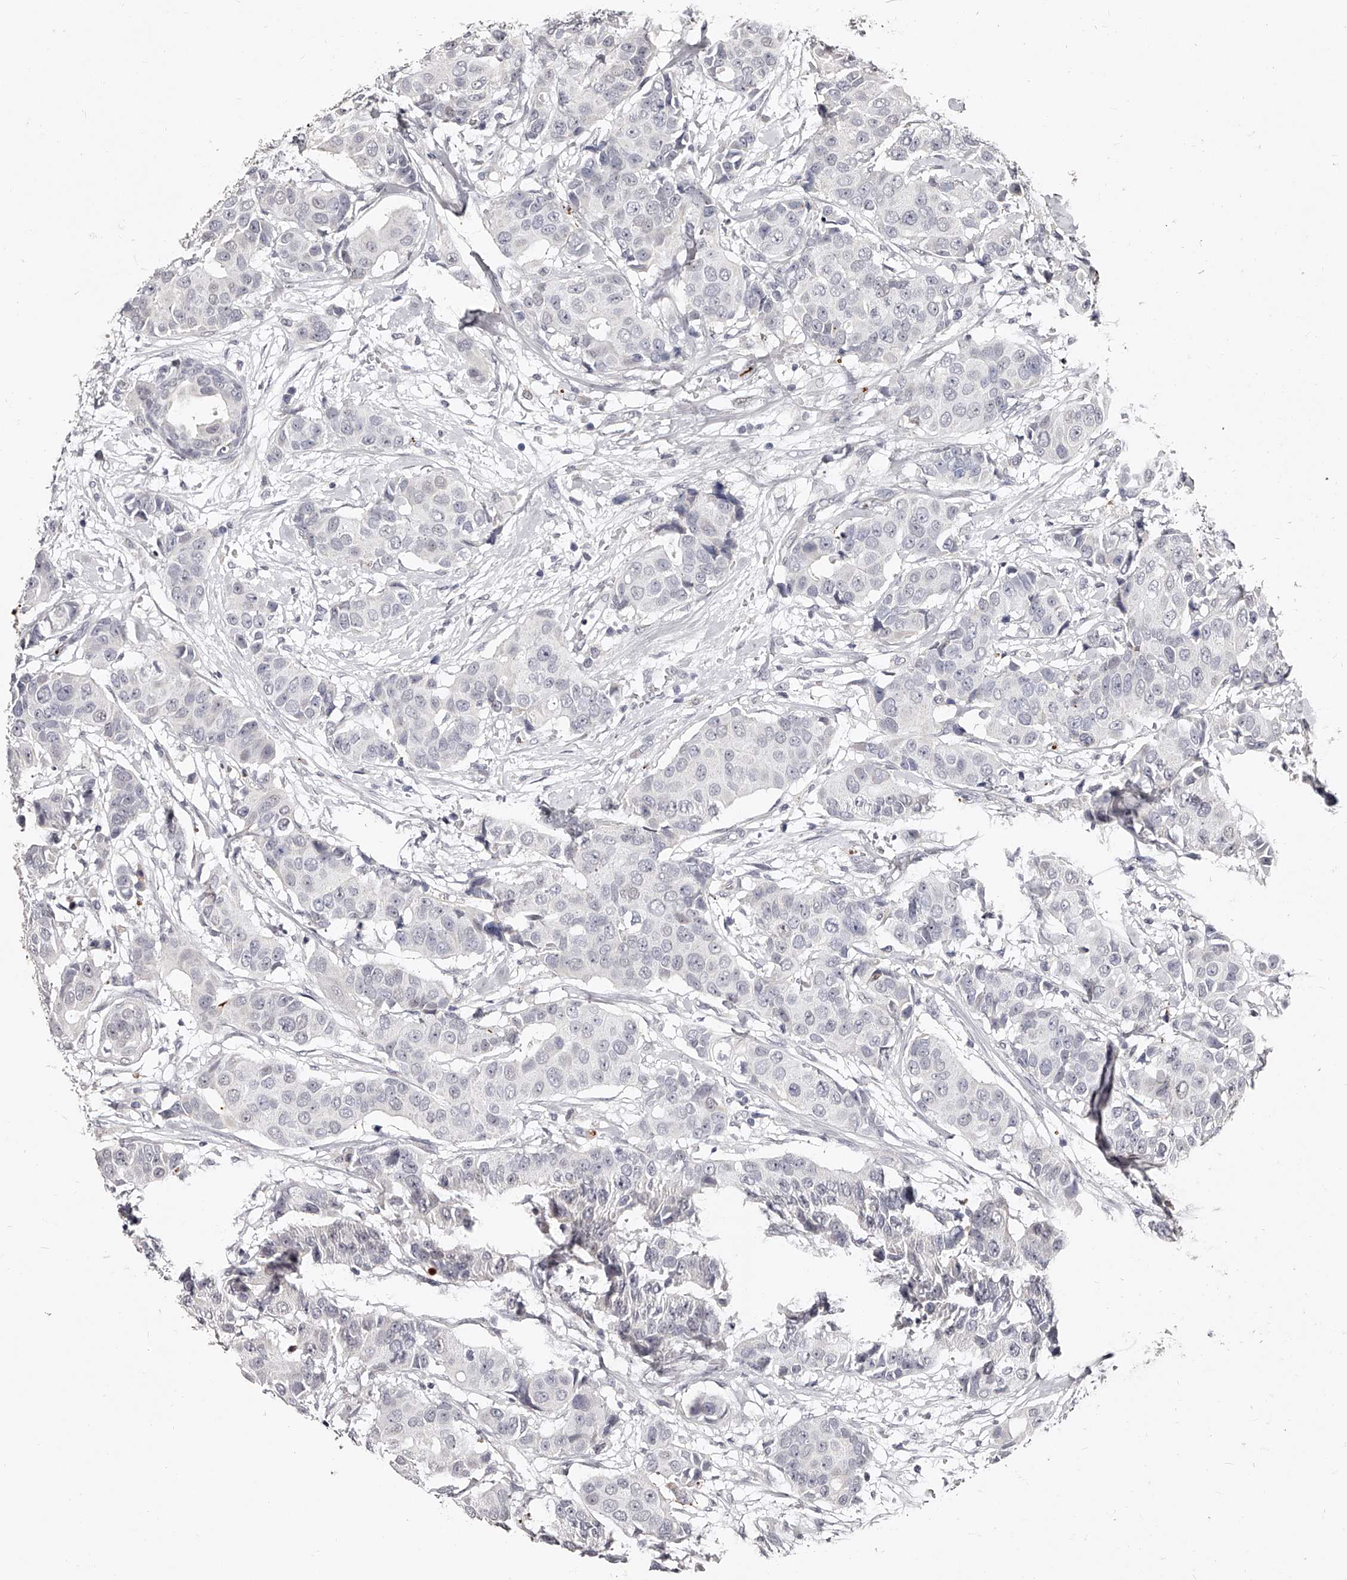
{"staining": {"intensity": "negative", "quantity": "none", "location": "none"}, "tissue": "breast cancer", "cell_type": "Tumor cells", "image_type": "cancer", "snomed": [{"axis": "morphology", "description": "Normal tissue, NOS"}, {"axis": "morphology", "description": "Duct carcinoma"}, {"axis": "topography", "description": "Breast"}], "caption": "A histopathology image of breast cancer (infiltrating ductal carcinoma) stained for a protein shows no brown staining in tumor cells.", "gene": "URGCP", "patient": {"sex": "female", "age": 39}}